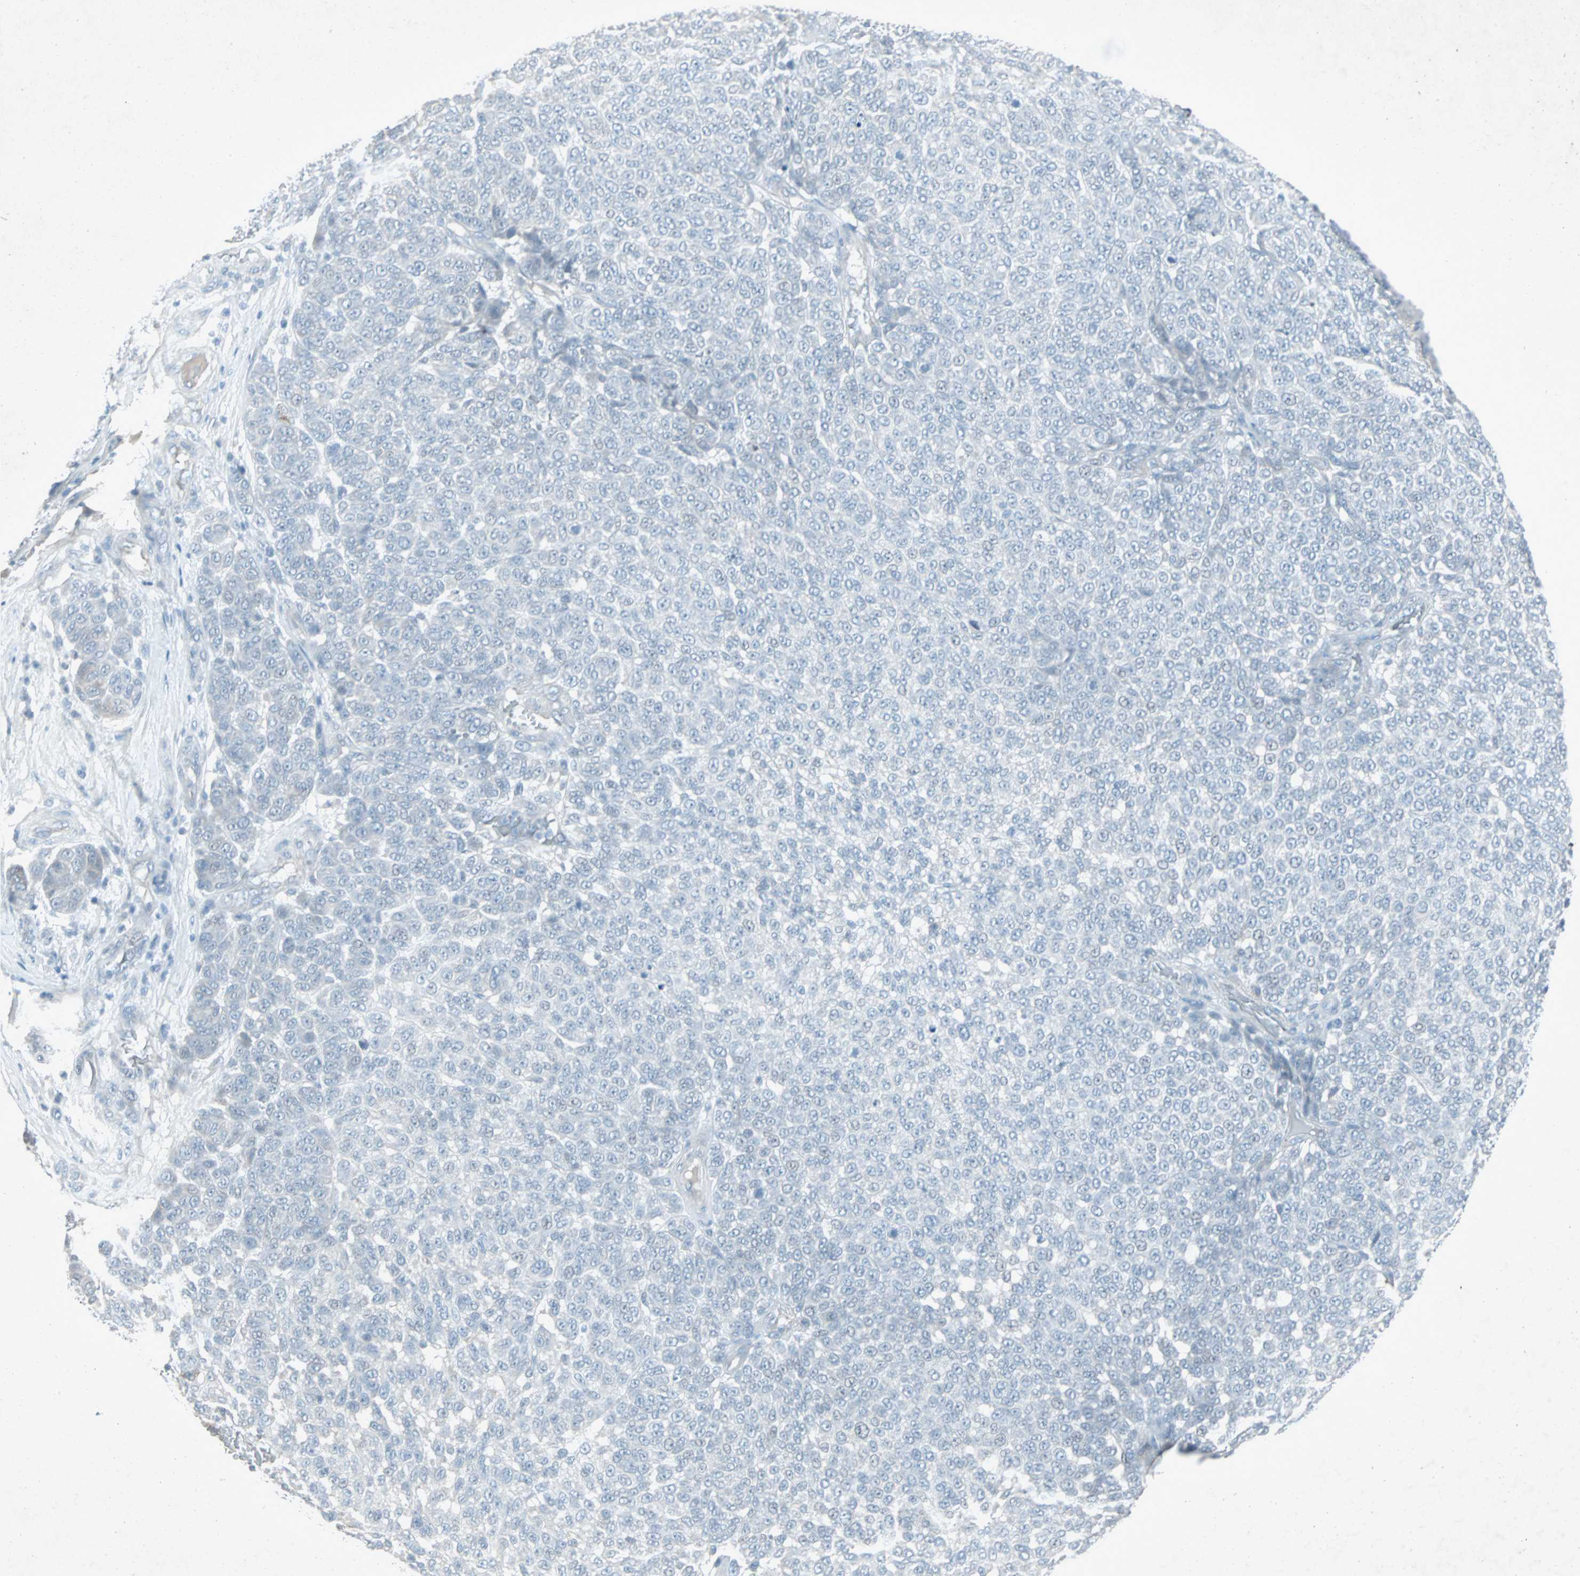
{"staining": {"intensity": "negative", "quantity": "none", "location": "none"}, "tissue": "melanoma", "cell_type": "Tumor cells", "image_type": "cancer", "snomed": [{"axis": "morphology", "description": "Malignant melanoma, NOS"}, {"axis": "topography", "description": "Skin"}], "caption": "High magnification brightfield microscopy of malignant melanoma stained with DAB (3,3'-diaminobenzidine) (brown) and counterstained with hematoxylin (blue): tumor cells show no significant positivity. The staining was performed using DAB to visualize the protein expression in brown, while the nuclei were stained in blue with hematoxylin (Magnification: 20x).", "gene": "LANCL3", "patient": {"sex": "male", "age": 59}}